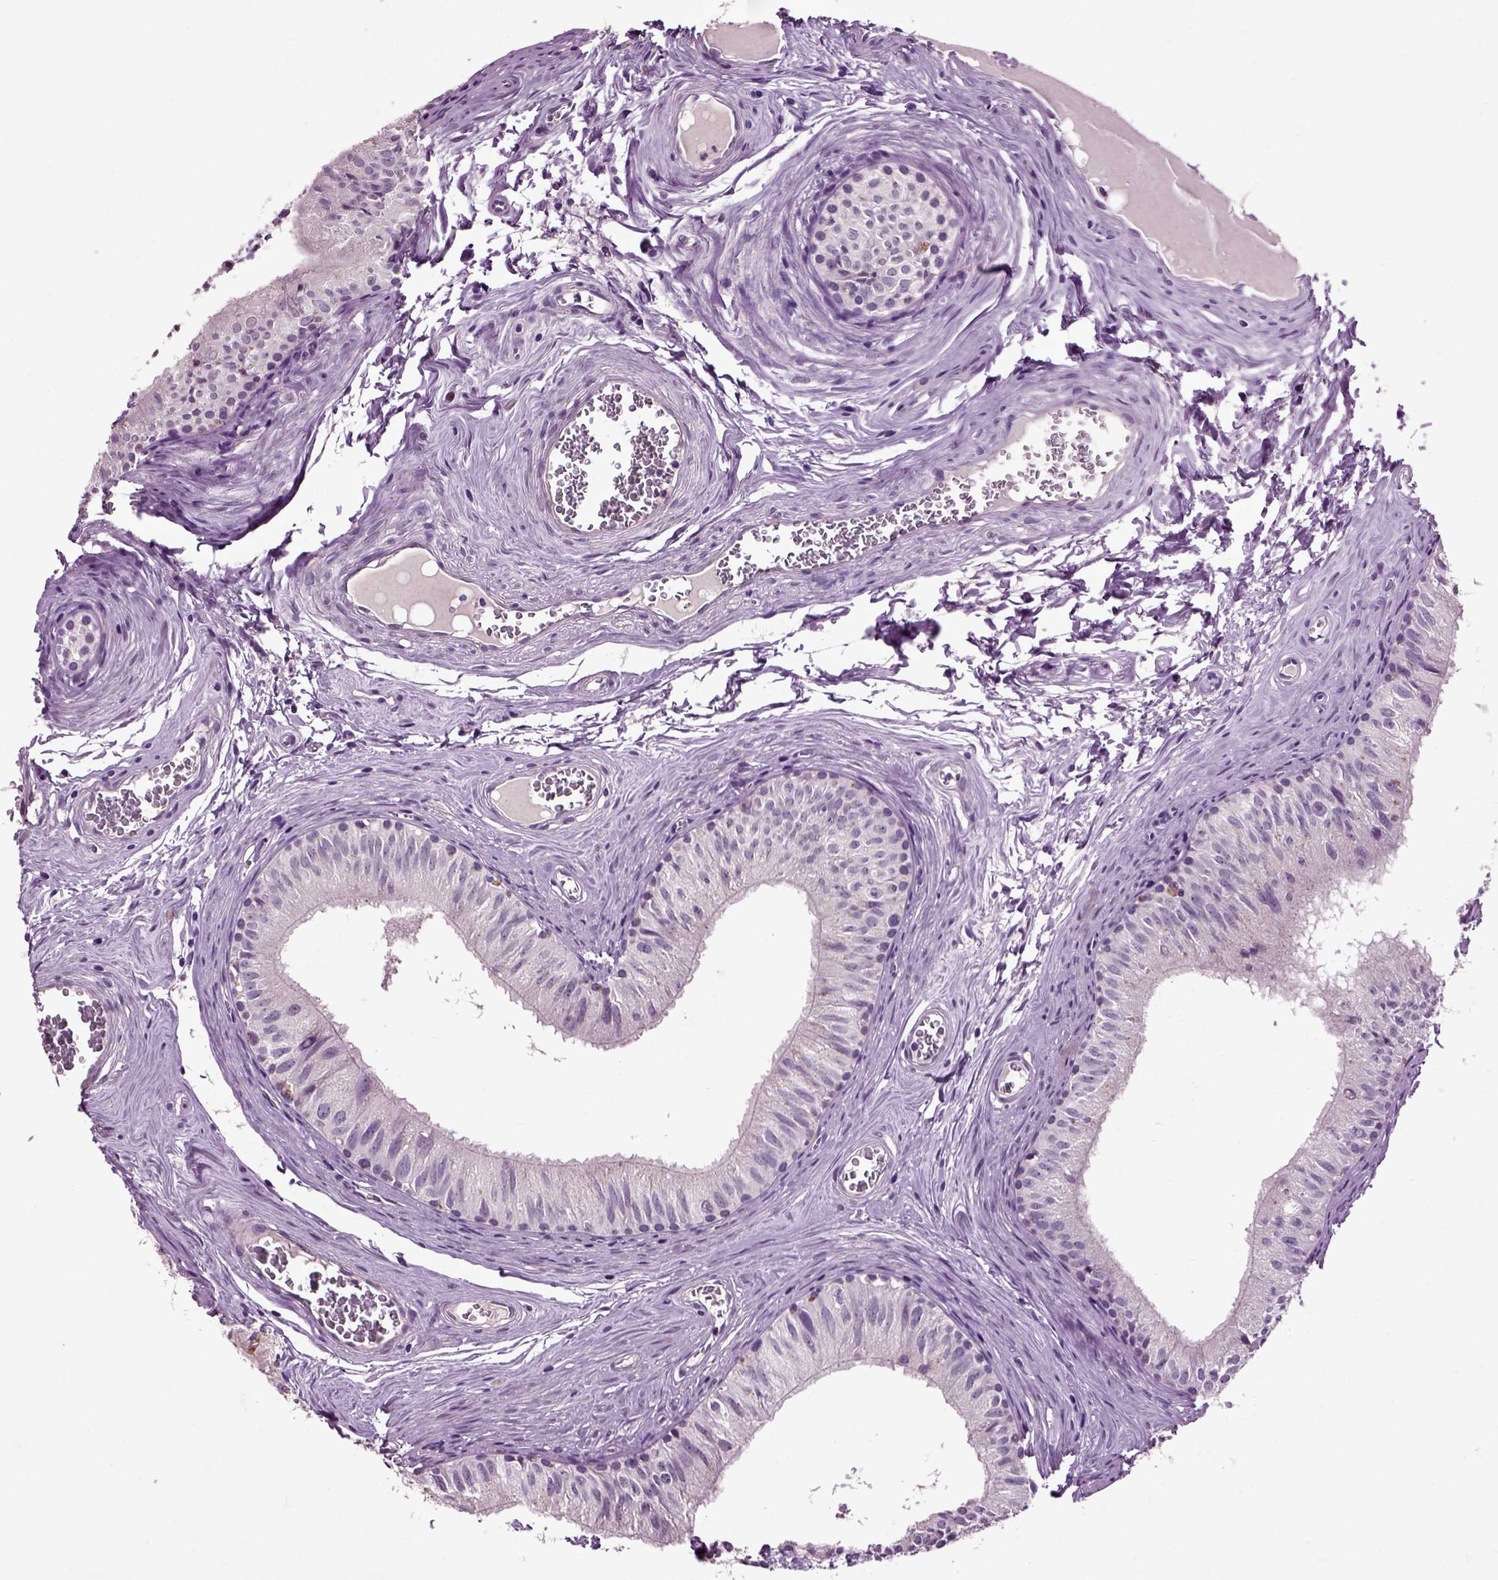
{"staining": {"intensity": "moderate", "quantity": "<25%", "location": "cytoplasmic/membranous"}, "tissue": "epididymis", "cell_type": "Glandular cells", "image_type": "normal", "snomed": [{"axis": "morphology", "description": "Normal tissue, NOS"}, {"axis": "topography", "description": "Epididymis"}], "caption": "Immunohistochemistry image of benign epididymis: epididymis stained using immunohistochemistry (IHC) displays low levels of moderate protein expression localized specifically in the cytoplasmic/membranous of glandular cells, appearing as a cytoplasmic/membranous brown color.", "gene": "CRHR1", "patient": {"sex": "male", "age": 52}}